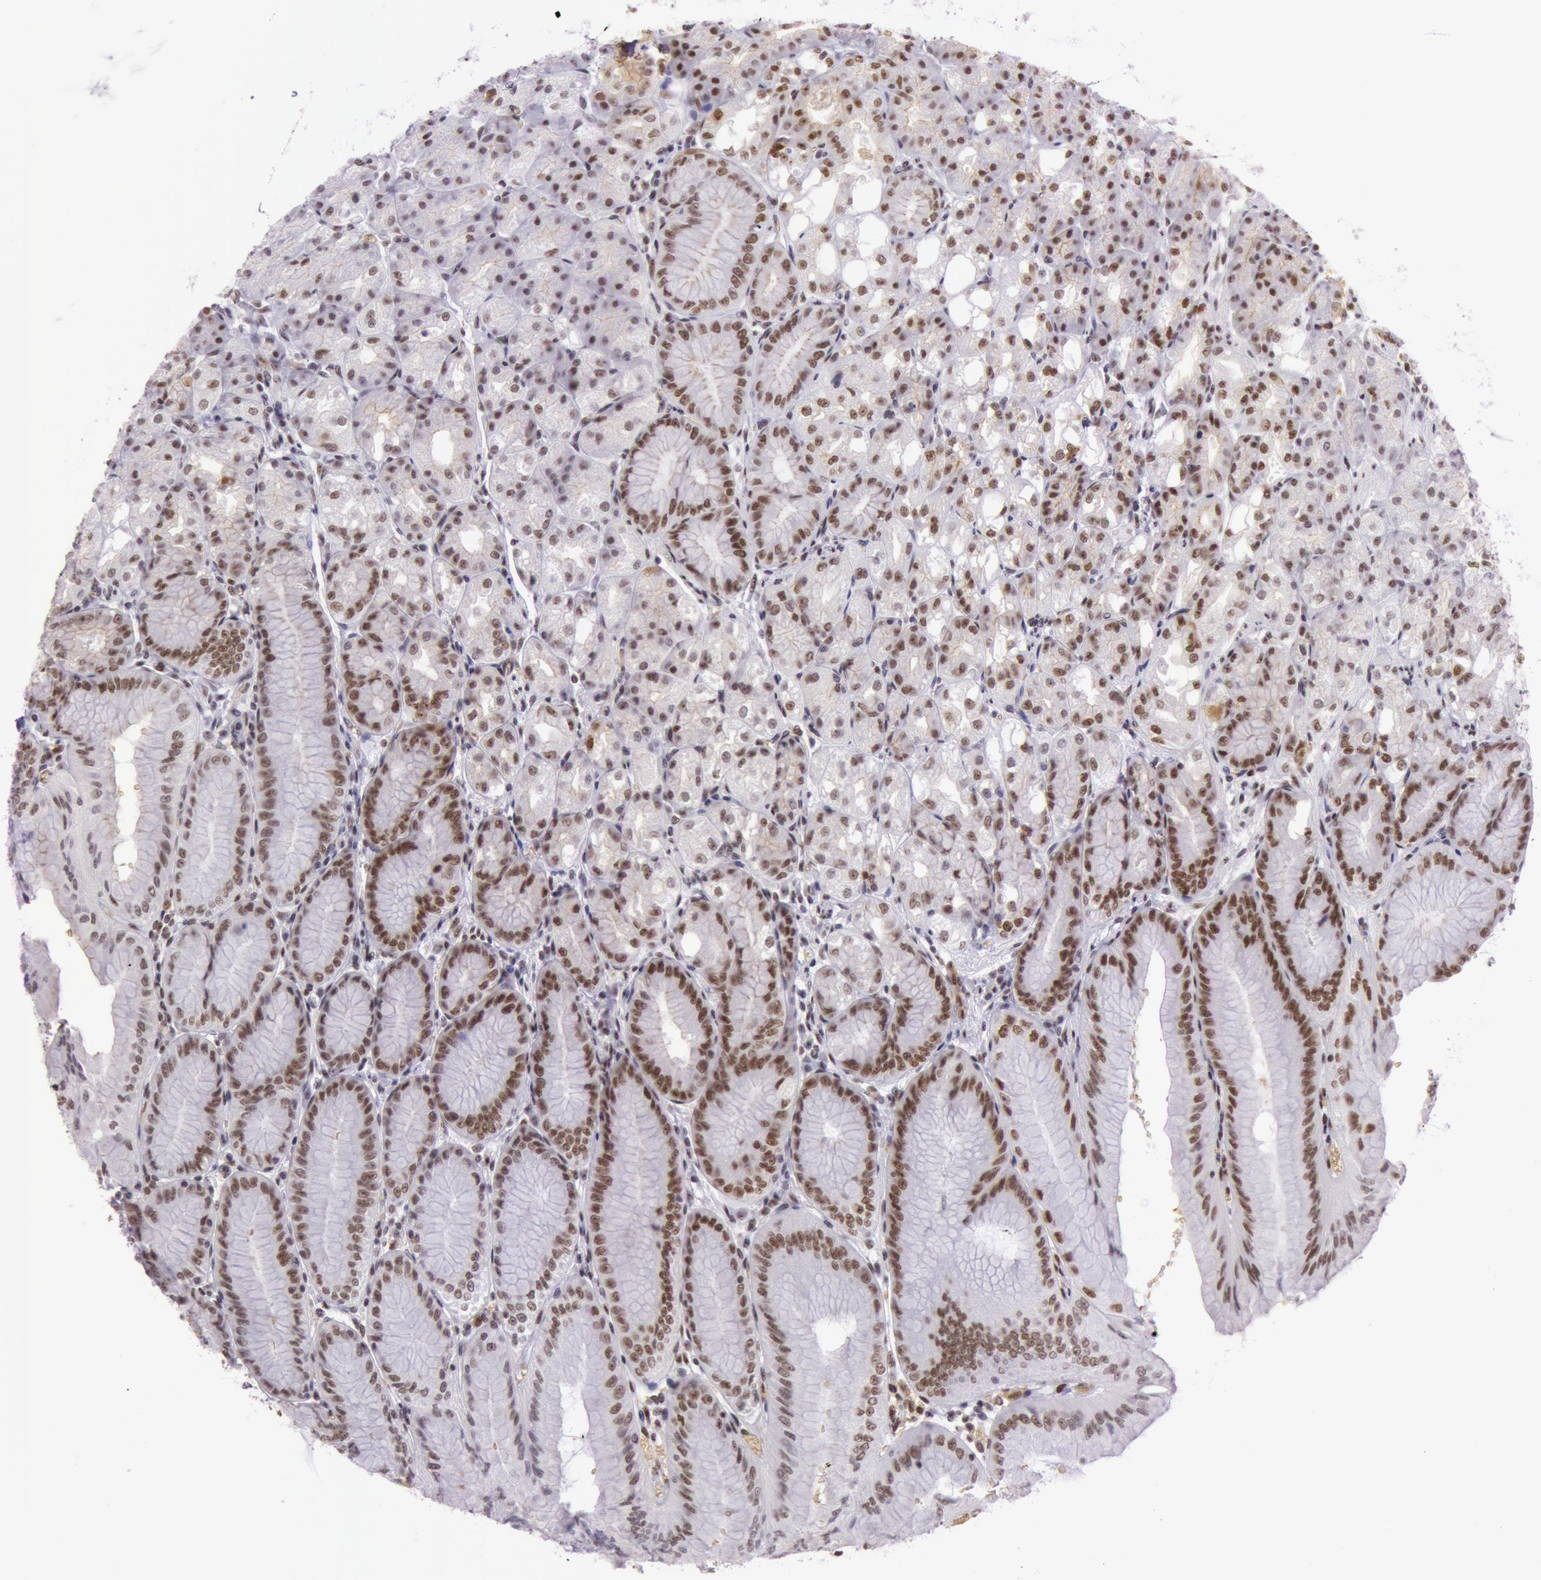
{"staining": {"intensity": "strong", "quantity": ">75%", "location": "nuclear"}, "tissue": "stomach", "cell_type": "Glandular cells", "image_type": "normal", "snomed": [{"axis": "morphology", "description": "Normal tissue, NOS"}, {"axis": "topography", "description": "Stomach, lower"}], "caption": "Benign stomach displays strong nuclear staining in about >75% of glandular cells, visualized by immunohistochemistry.", "gene": "NBN", "patient": {"sex": "male", "age": 71}}